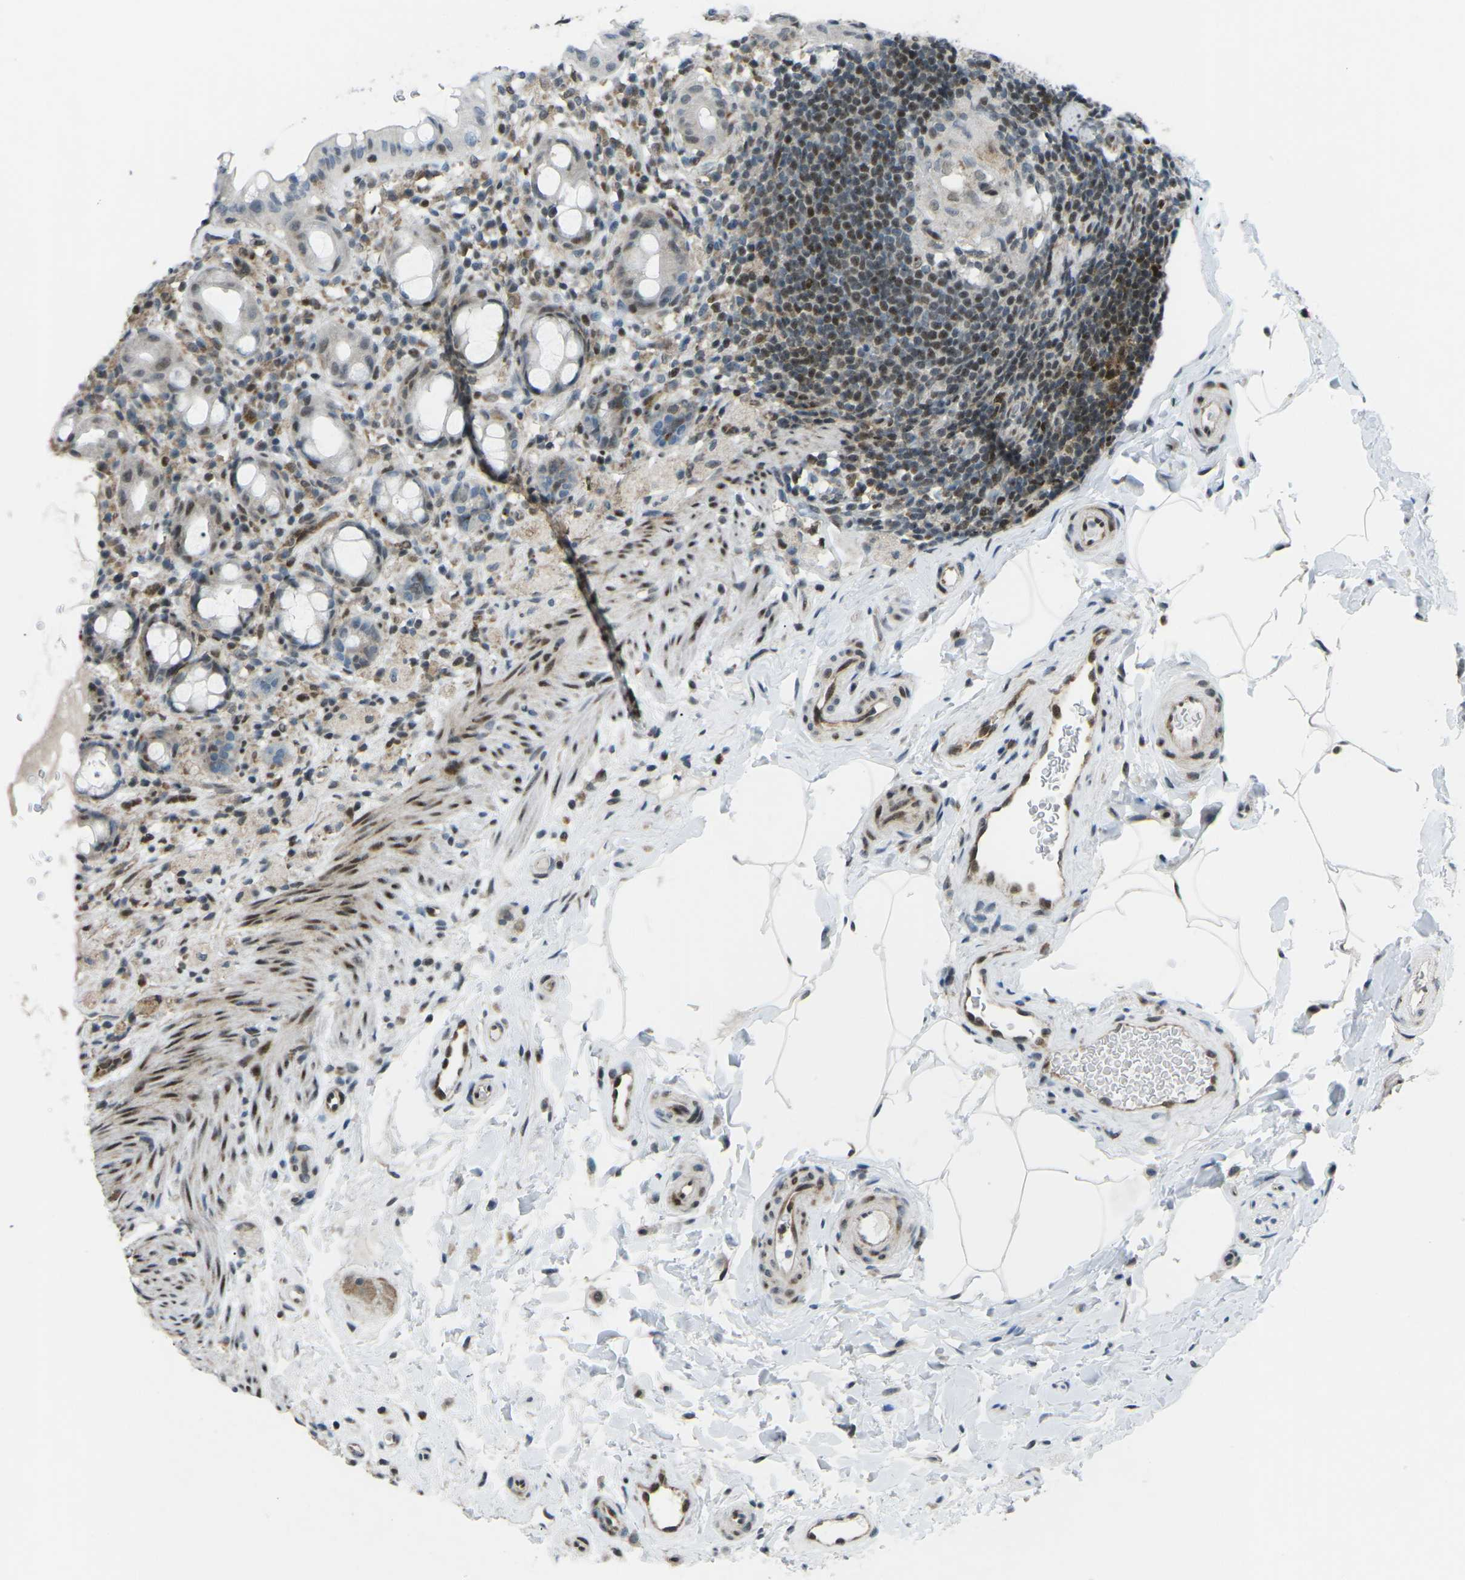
{"staining": {"intensity": "weak", "quantity": "<25%", "location": "nuclear"}, "tissue": "rectum", "cell_type": "Glandular cells", "image_type": "normal", "snomed": [{"axis": "morphology", "description": "Normal tissue, NOS"}, {"axis": "topography", "description": "Rectum"}], "caption": "Human rectum stained for a protein using IHC exhibits no expression in glandular cells.", "gene": "MBNL1", "patient": {"sex": "male", "age": 44}}